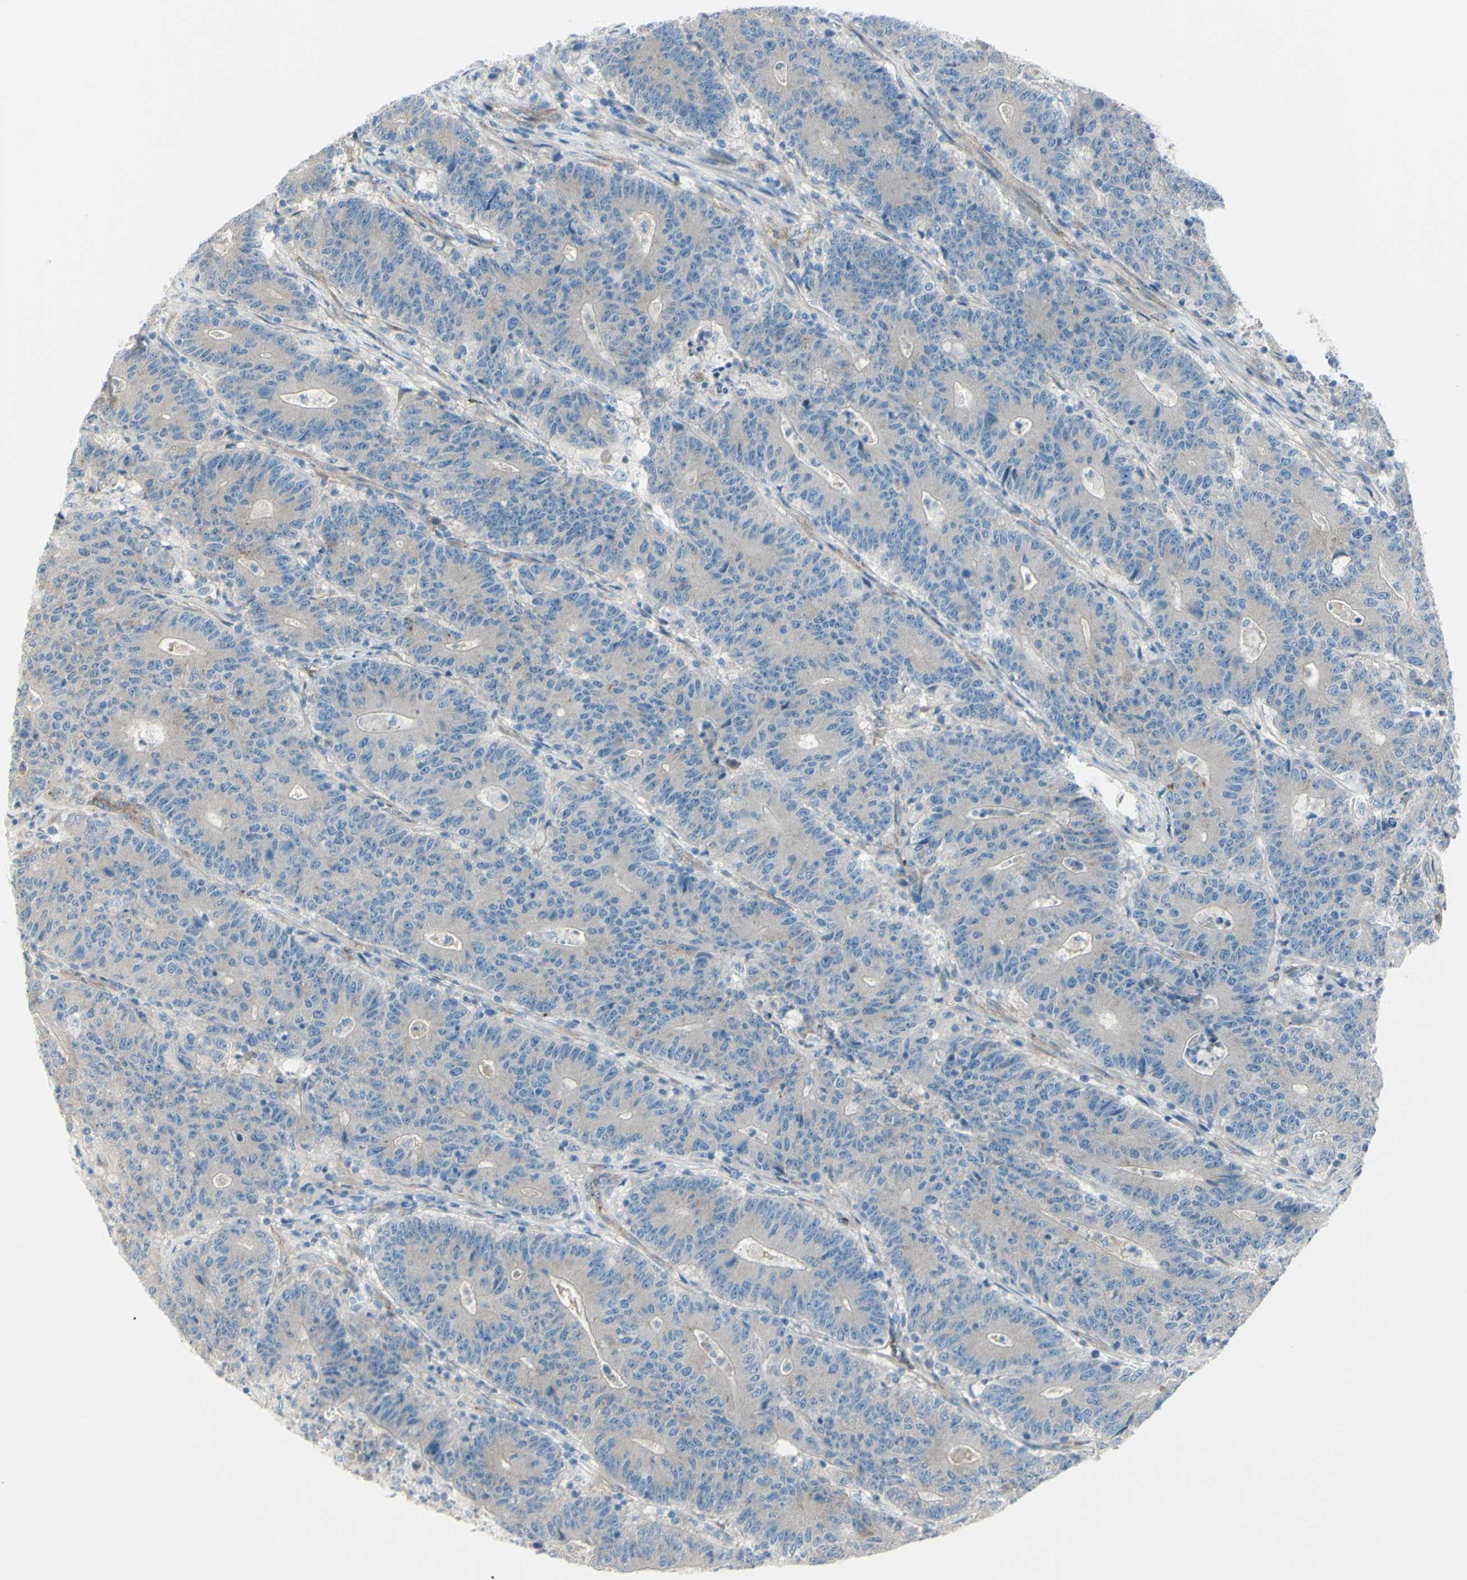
{"staining": {"intensity": "weak", "quantity": "<25%", "location": "cytoplasmic/membranous"}, "tissue": "colorectal cancer", "cell_type": "Tumor cells", "image_type": "cancer", "snomed": [{"axis": "morphology", "description": "Normal tissue, NOS"}, {"axis": "morphology", "description": "Adenocarcinoma, NOS"}, {"axis": "topography", "description": "Colon"}], "caption": "A high-resolution photomicrograph shows immunohistochemistry staining of colorectal cancer, which reveals no significant expression in tumor cells.", "gene": "PCDHGA2", "patient": {"sex": "female", "age": 75}}